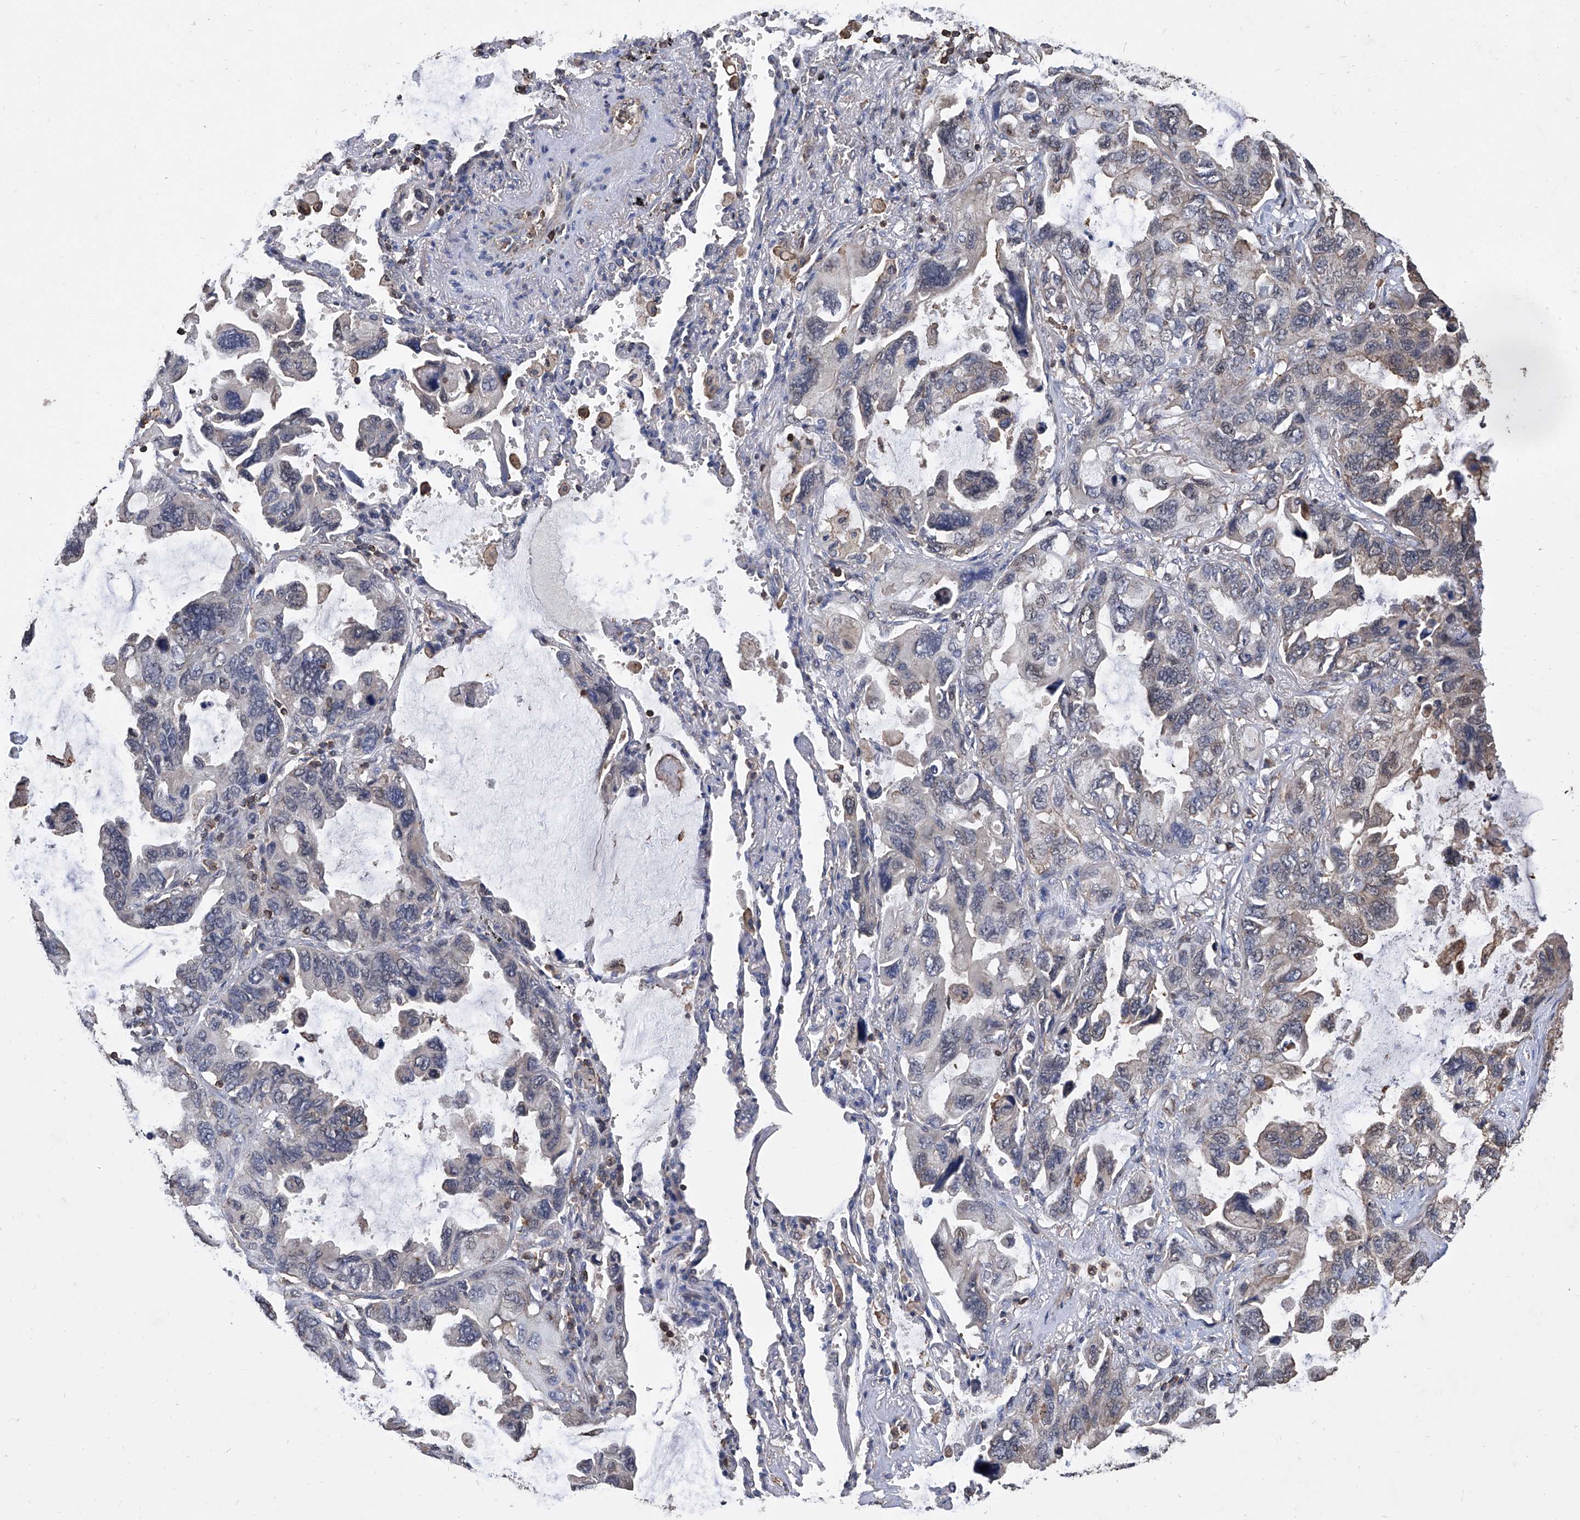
{"staining": {"intensity": "negative", "quantity": "none", "location": "none"}, "tissue": "lung cancer", "cell_type": "Tumor cells", "image_type": "cancer", "snomed": [{"axis": "morphology", "description": "Squamous cell carcinoma, NOS"}, {"axis": "topography", "description": "Lung"}], "caption": "Photomicrograph shows no significant protein staining in tumor cells of squamous cell carcinoma (lung).", "gene": "GPT", "patient": {"sex": "female", "age": 73}}